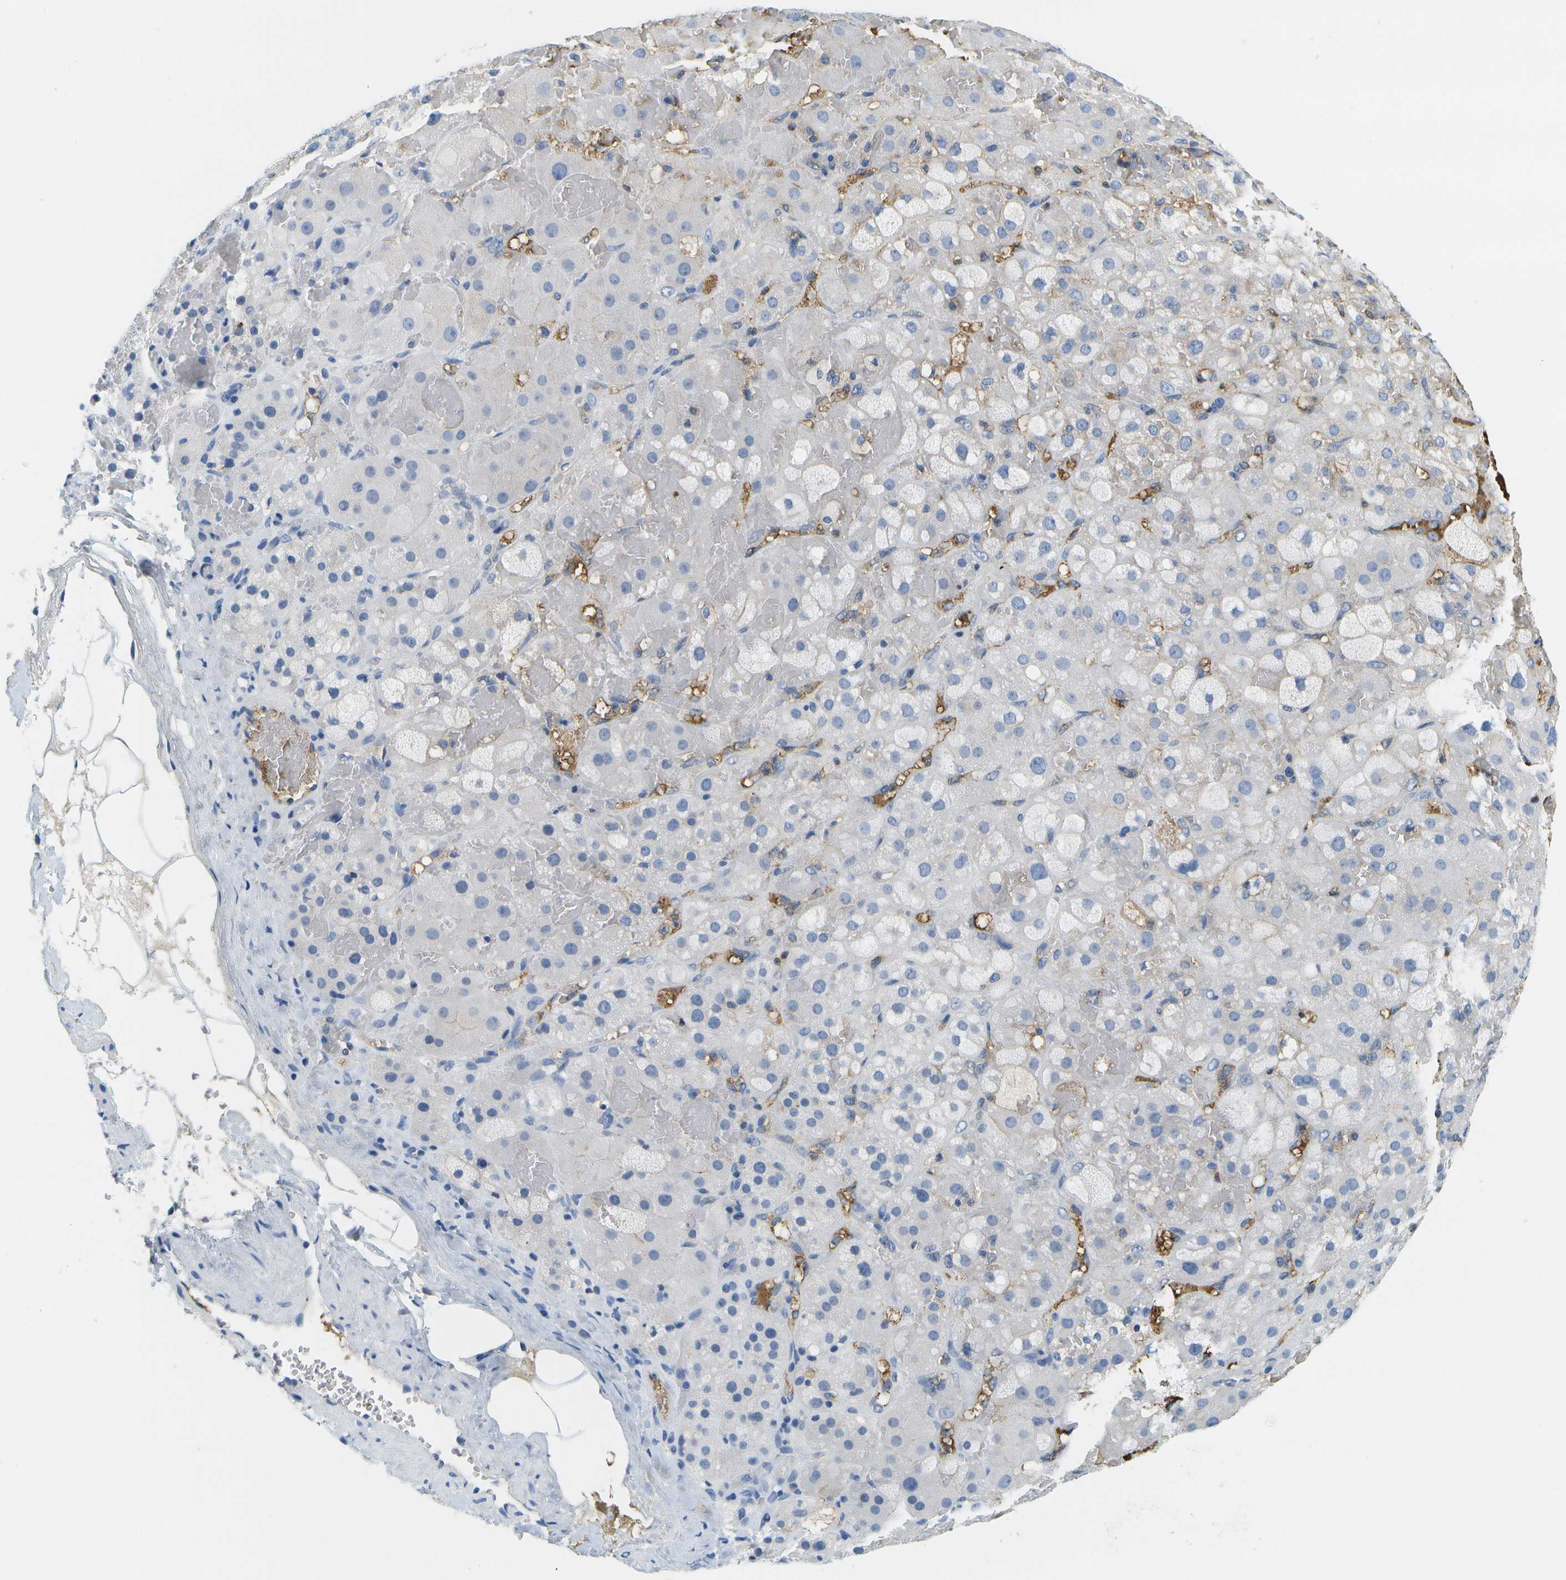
{"staining": {"intensity": "negative", "quantity": "none", "location": "none"}, "tissue": "adrenal gland", "cell_type": "Glandular cells", "image_type": "normal", "snomed": [{"axis": "morphology", "description": "Normal tissue, NOS"}, {"axis": "topography", "description": "Adrenal gland"}], "caption": "This photomicrograph is of benign adrenal gland stained with immunohistochemistry to label a protein in brown with the nuclei are counter-stained blue. There is no staining in glandular cells. The staining was performed using DAB (3,3'-diaminobenzidine) to visualize the protein expression in brown, while the nuclei were stained in blue with hematoxylin (Magnification: 20x).", "gene": "SERPINA1", "patient": {"sex": "female", "age": 47}}